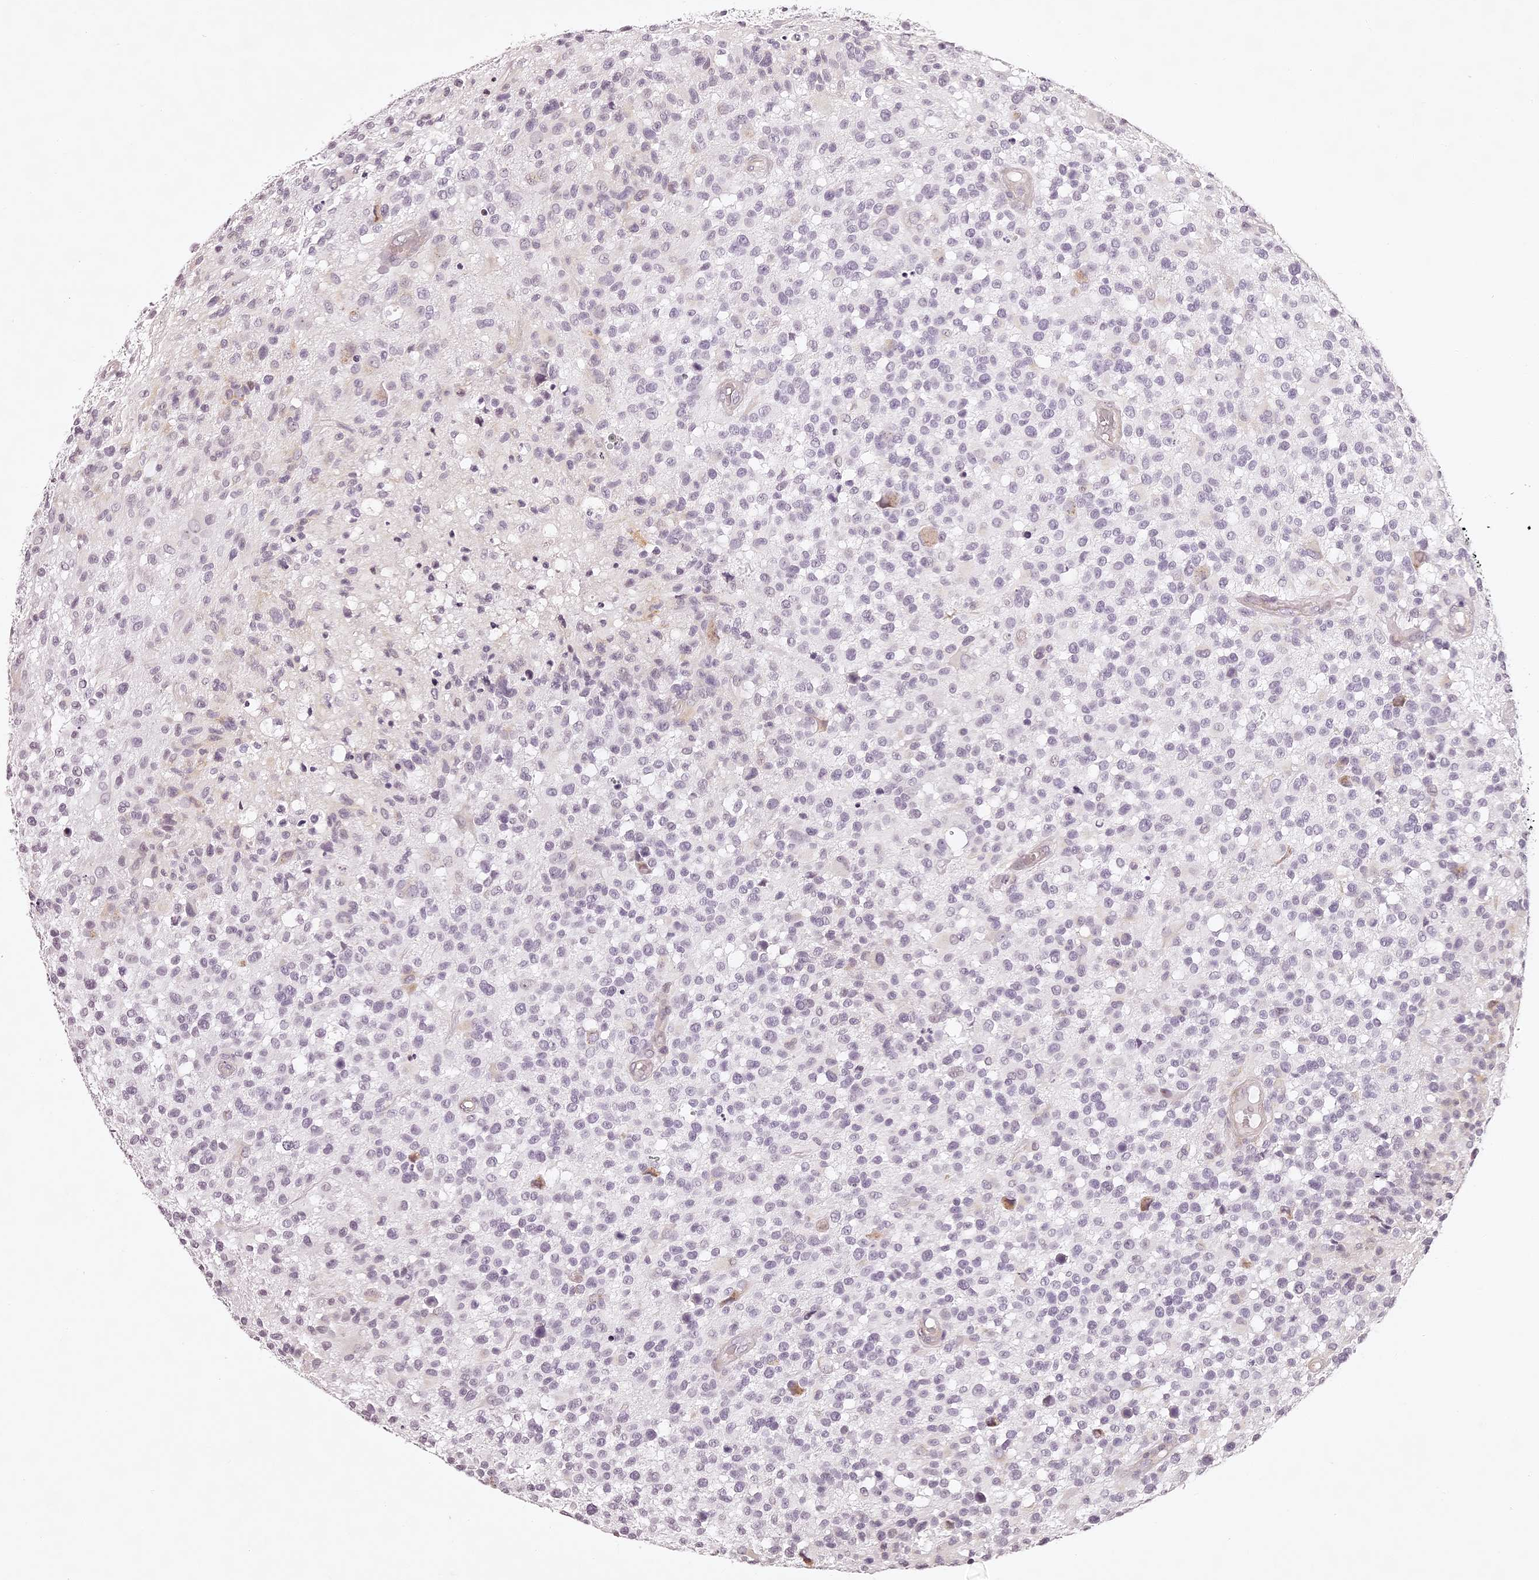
{"staining": {"intensity": "negative", "quantity": "none", "location": "none"}, "tissue": "glioma", "cell_type": "Tumor cells", "image_type": "cancer", "snomed": [{"axis": "morphology", "description": "Glioma, malignant, High grade"}, {"axis": "morphology", "description": "Glioblastoma, NOS"}, {"axis": "topography", "description": "Brain"}], "caption": "DAB (3,3'-diaminobenzidine) immunohistochemical staining of glioma demonstrates no significant expression in tumor cells.", "gene": "ELAPOR1", "patient": {"sex": "male", "age": 60}}